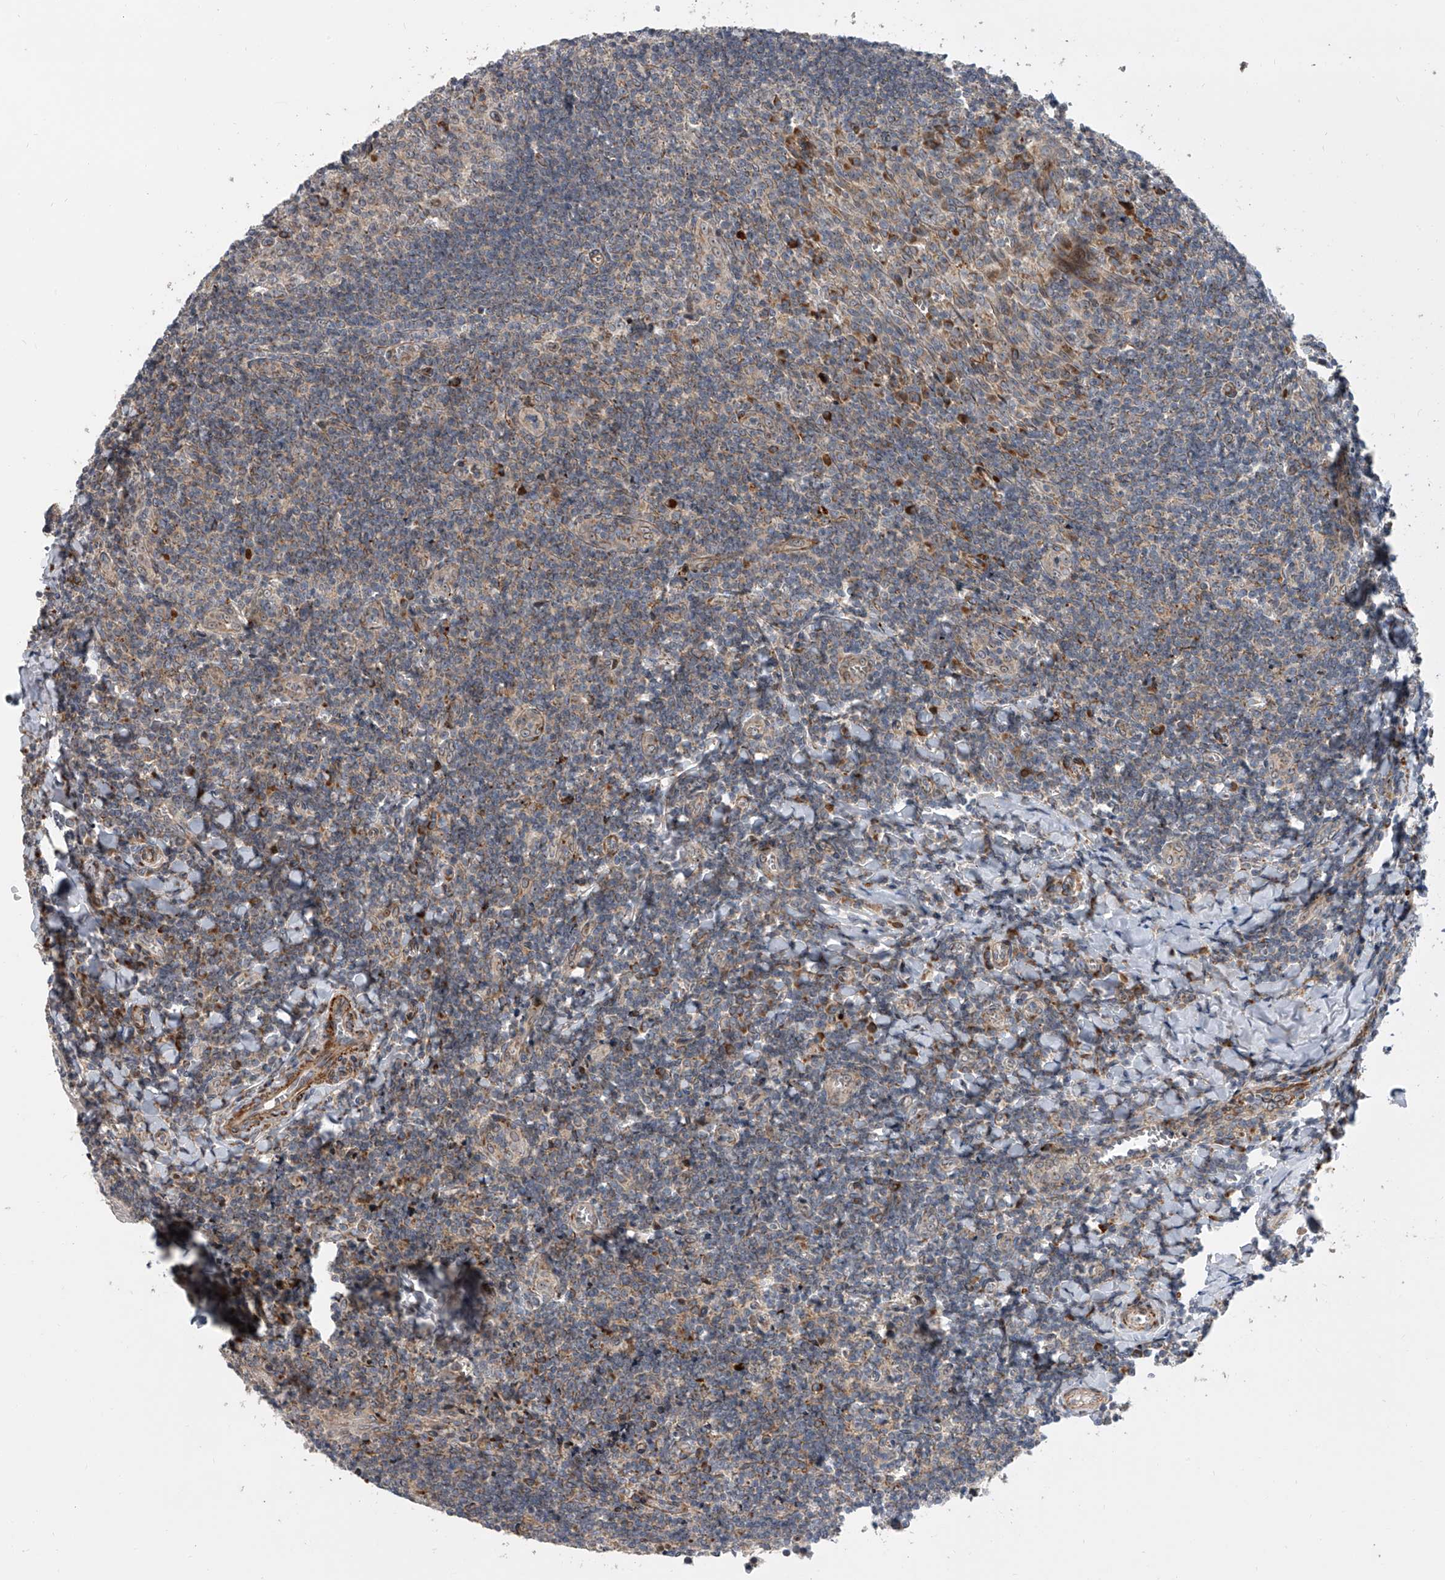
{"staining": {"intensity": "moderate", "quantity": "<25%", "location": "cytoplasmic/membranous"}, "tissue": "tonsil", "cell_type": "Germinal center cells", "image_type": "normal", "snomed": [{"axis": "morphology", "description": "Normal tissue, NOS"}, {"axis": "topography", "description": "Tonsil"}], "caption": "A low amount of moderate cytoplasmic/membranous expression is identified in approximately <25% of germinal center cells in normal tonsil.", "gene": "DLGAP2", "patient": {"sex": "male", "age": 27}}